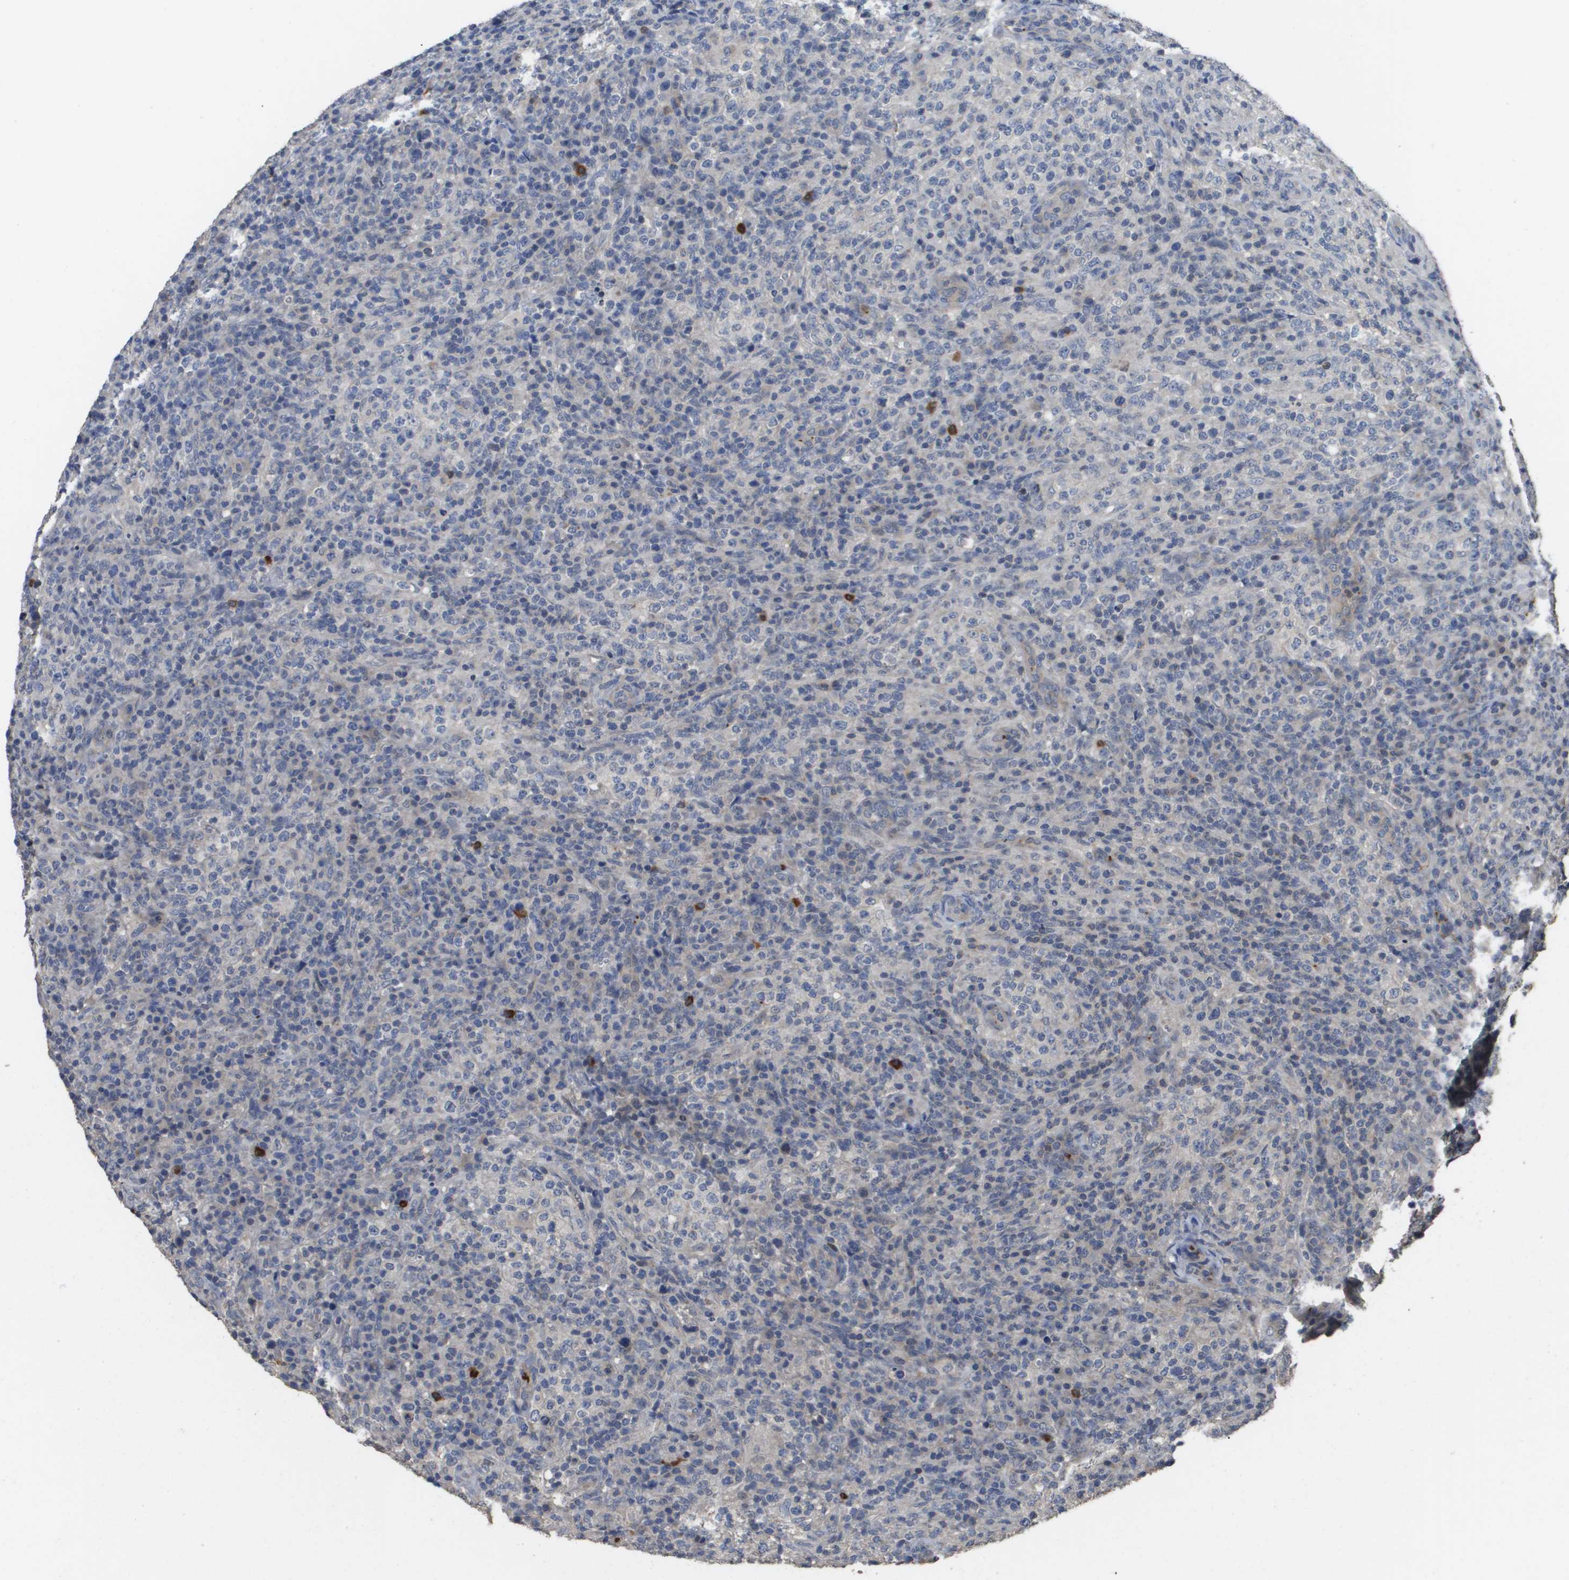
{"staining": {"intensity": "negative", "quantity": "none", "location": "none"}, "tissue": "lymphoma", "cell_type": "Tumor cells", "image_type": "cancer", "snomed": [{"axis": "morphology", "description": "Malignant lymphoma, non-Hodgkin's type, High grade"}, {"axis": "topography", "description": "Lymph node"}], "caption": "An immunohistochemistry (IHC) photomicrograph of lymphoma is shown. There is no staining in tumor cells of lymphoma.", "gene": "RAB27B", "patient": {"sex": "female", "age": 76}}